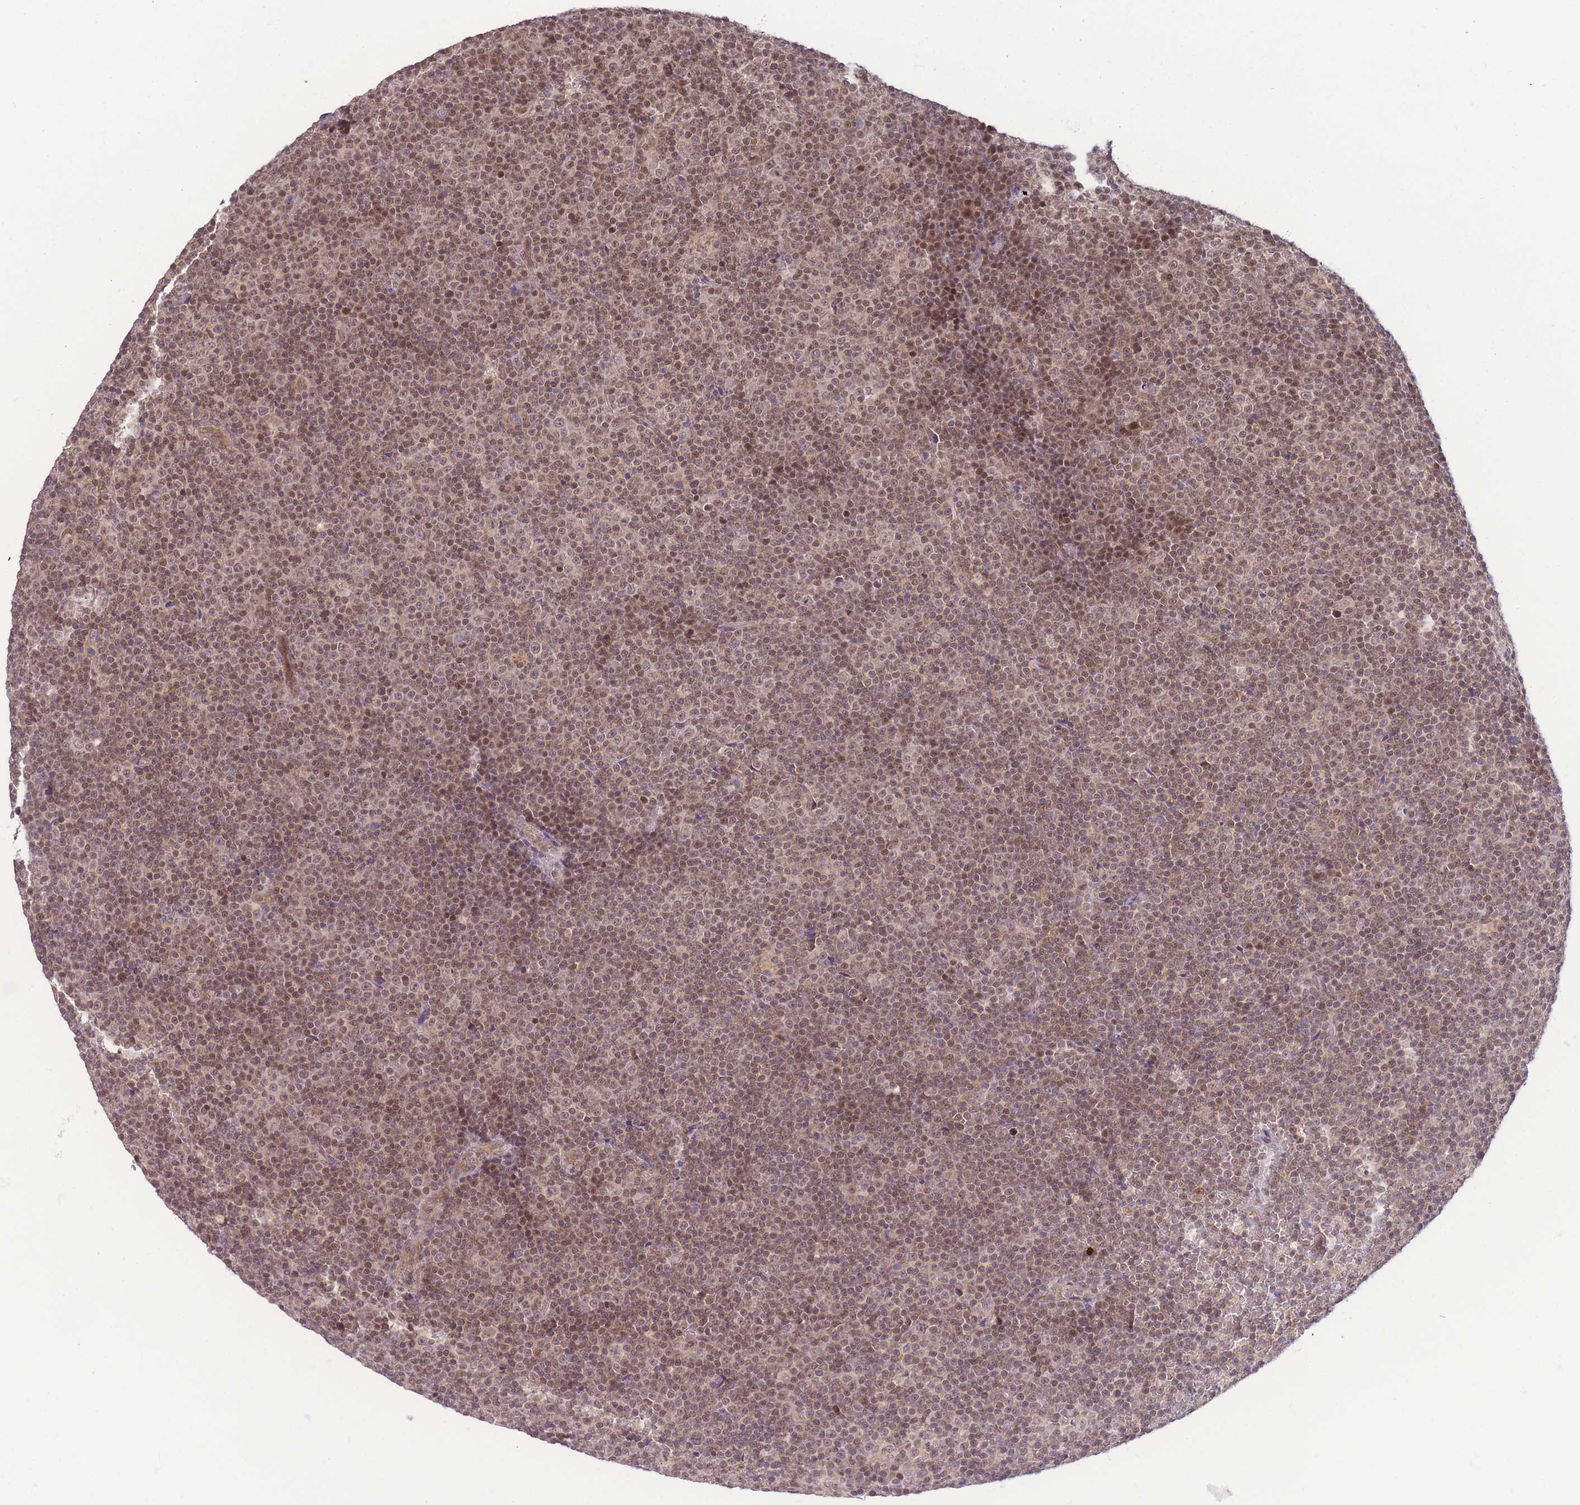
{"staining": {"intensity": "moderate", "quantity": ">75%", "location": "nuclear"}, "tissue": "lymphoma", "cell_type": "Tumor cells", "image_type": "cancer", "snomed": [{"axis": "morphology", "description": "Malignant lymphoma, non-Hodgkin's type, Low grade"}, {"axis": "topography", "description": "Lymph node"}], "caption": "Immunohistochemical staining of human lymphoma demonstrates moderate nuclear protein staining in about >75% of tumor cells.", "gene": "KIAA1191", "patient": {"sex": "female", "age": 67}}